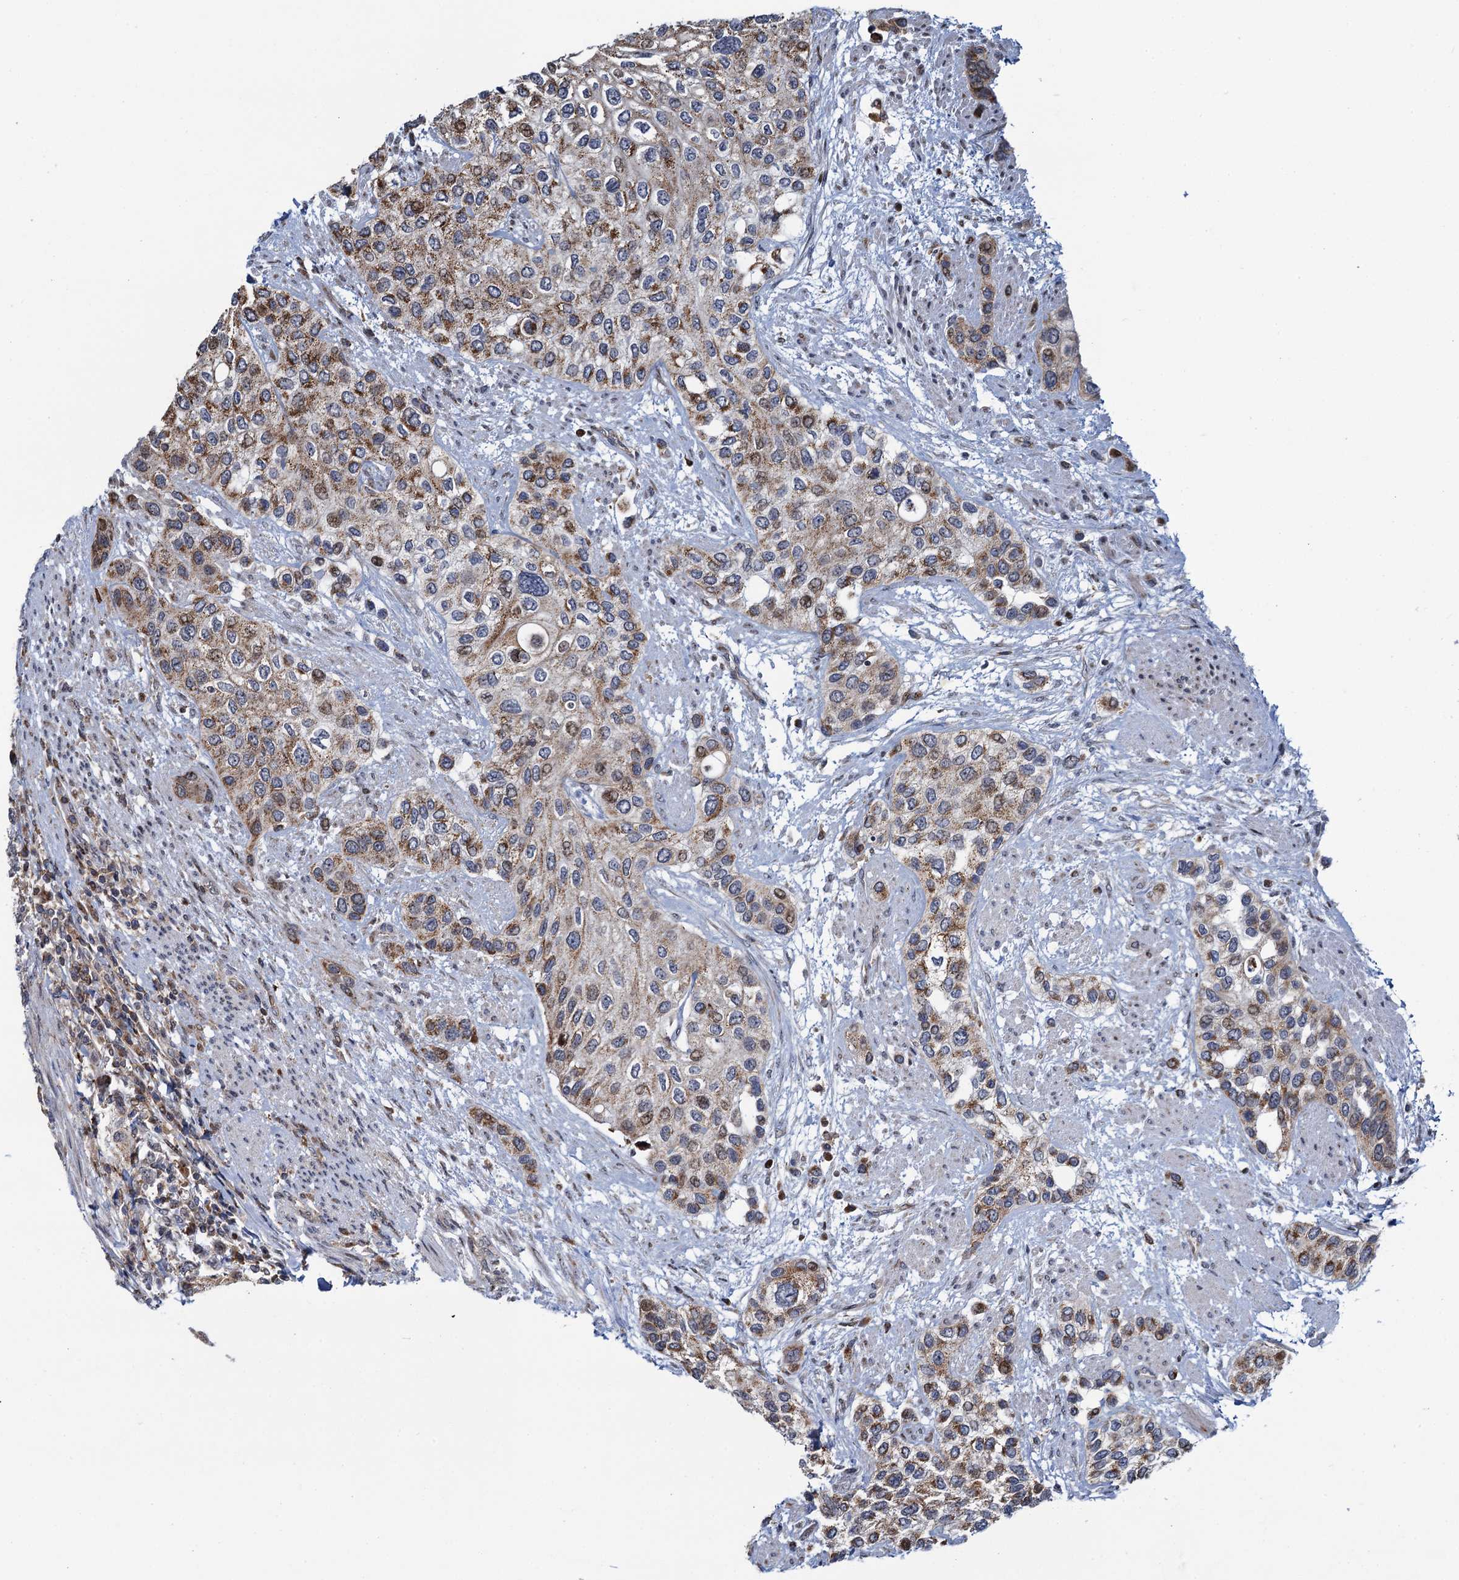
{"staining": {"intensity": "moderate", "quantity": "25%-75%", "location": "cytoplasmic/membranous"}, "tissue": "urothelial cancer", "cell_type": "Tumor cells", "image_type": "cancer", "snomed": [{"axis": "morphology", "description": "Normal tissue, NOS"}, {"axis": "morphology", "description": "Urothelial carcinoma, High grade"}, {"axis": "topography", "description": "Vascular tissue"}, {"axis": "topography", "description": "Urinary bladder"}], "caption": "Human high-grade urothelial carcinoma stained with a brown dye demonstrates moderate cytoplasmic/membranous positive staining in approximately 25%-75% of tumor cells.", "gene": "CCDC102A", "patient": {"sex": "female", "age": 56}}